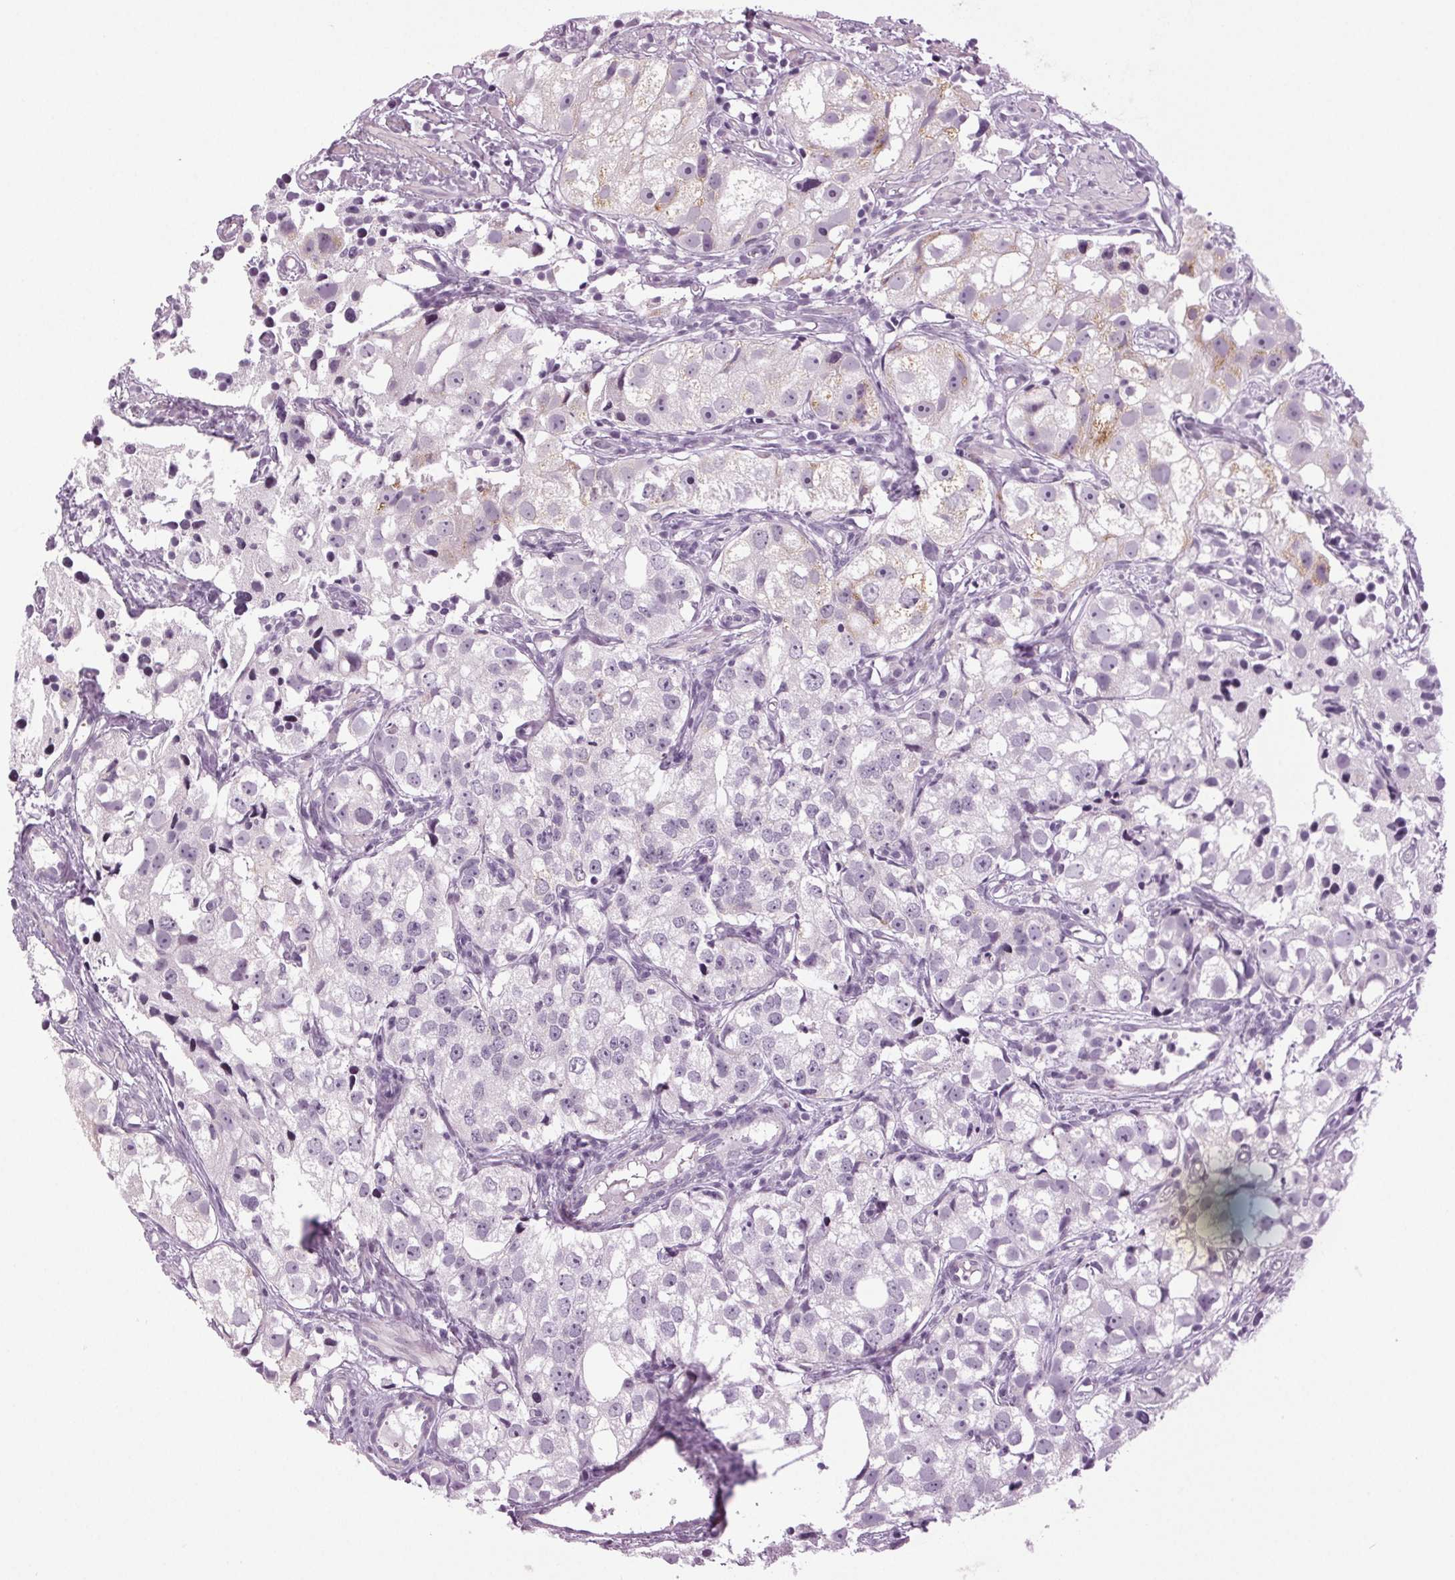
{"staining": {"intensity": "negative", "quantity": "none", "location": "none"}, "tissue": "prostate cancer", "cell_type": "Tumor cells", "image_type": "cancer", "snomed": [{"axis": "morphology", "description": "Adenocarcinoma, High grade"}, {"axis": "topography", "description": "Prostate"}], "caption": "An immunohistochemistry image of prostate cancer is shown. There is no staining in tumor cells of prostate cancer.", "gene": "DNAH12", "patient": {"sex": "male", "age": 68}}